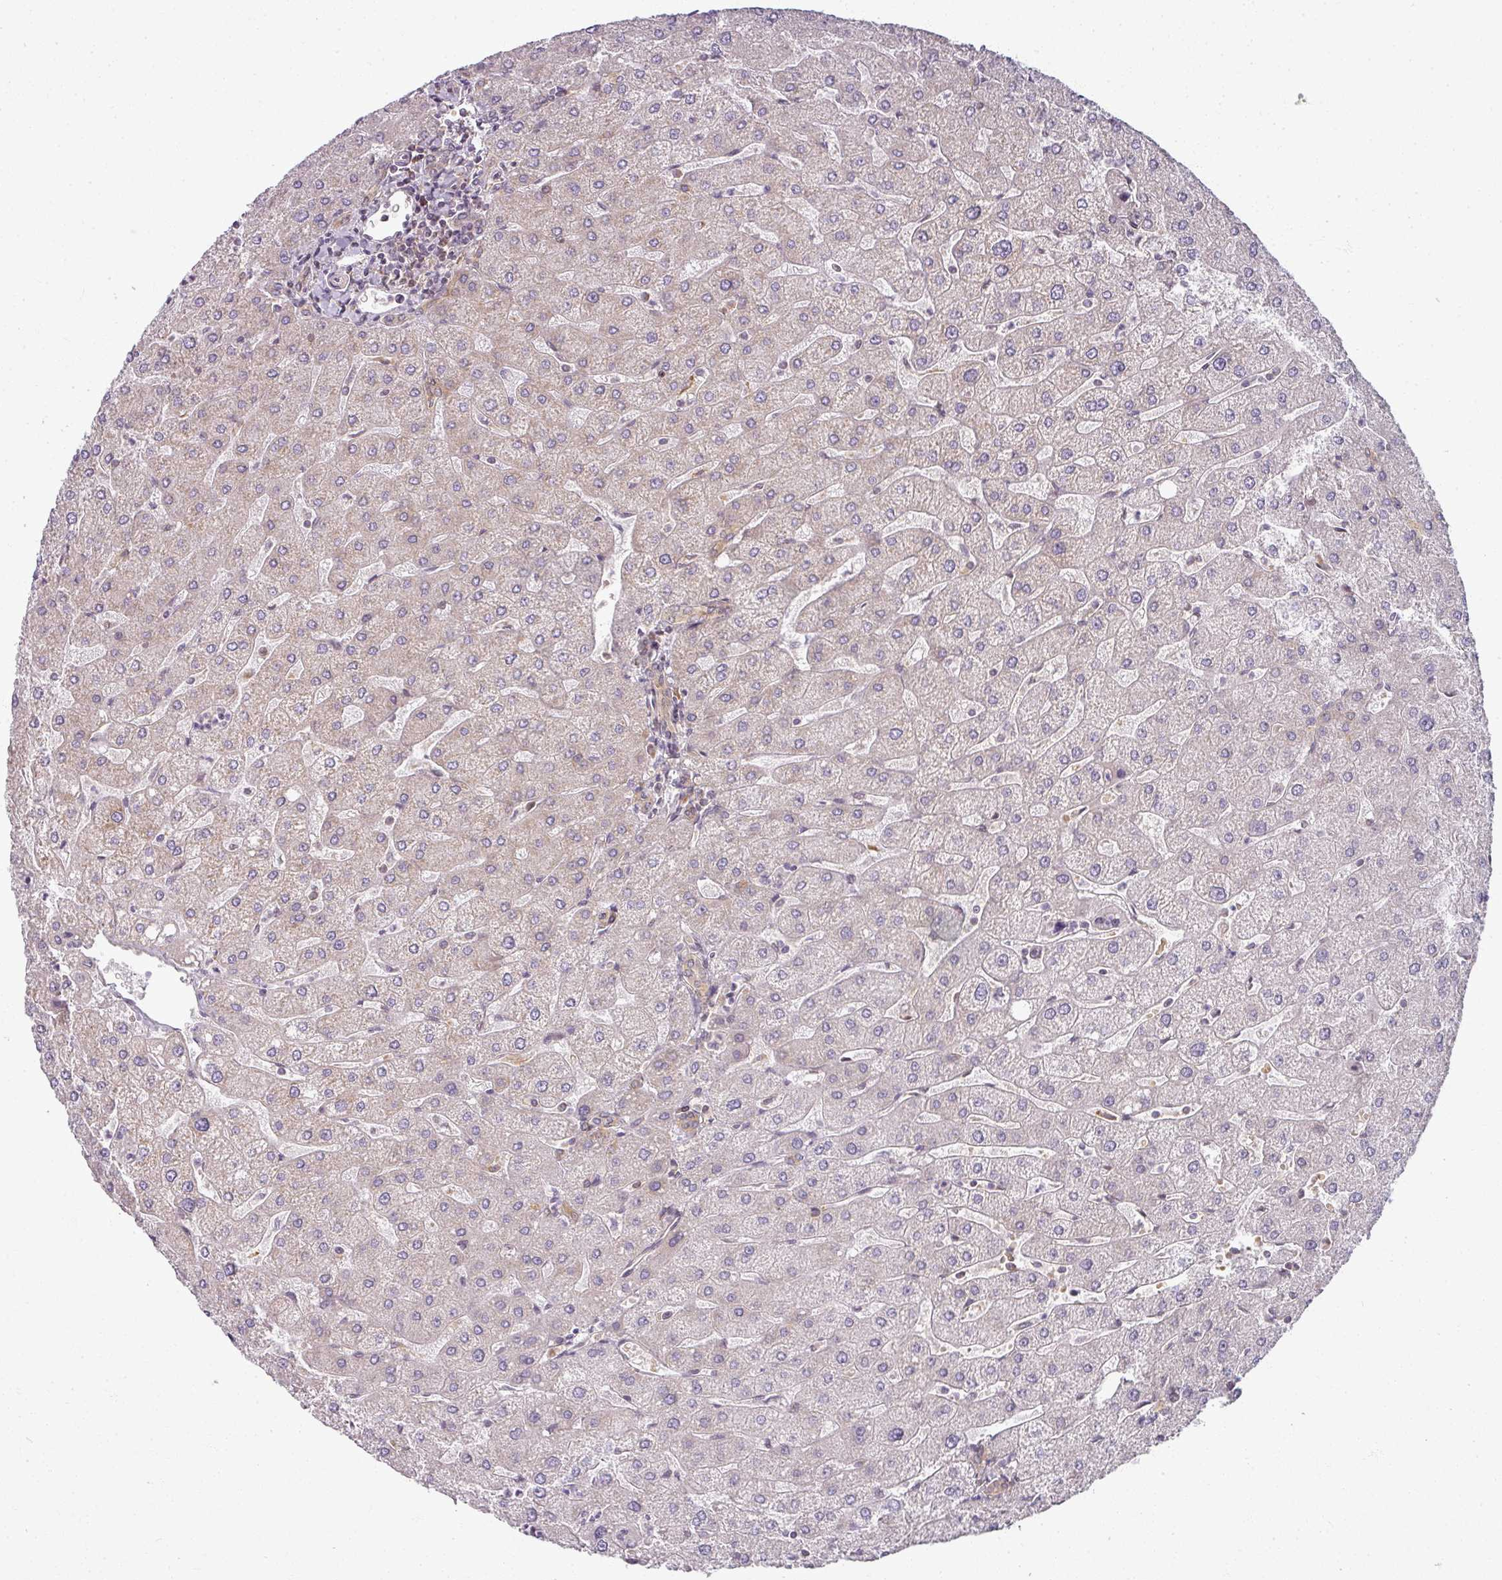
{"staining": {"intensity": "moderate", "quantity": "25%-75%", "location": "cytoplasmic/membranous"}, "tissue": "liver", "cell_type": "Cholangiocytes", "image_type": "normal", "snomed": [{"axis": "morphology", "description": "Normal tissue, NOS"}, {"axis": "topography", "description": "Liver"}], "caption": "The micrograph reveals immunohistochemical staining of unremarkable liver. There is moderate cytoplasmic/membranous positivity is appreciated in about 25%-75% of cholangiocytes.", "gene": "AGPAT4", "patient": {"sex": "male", "age": 67}}